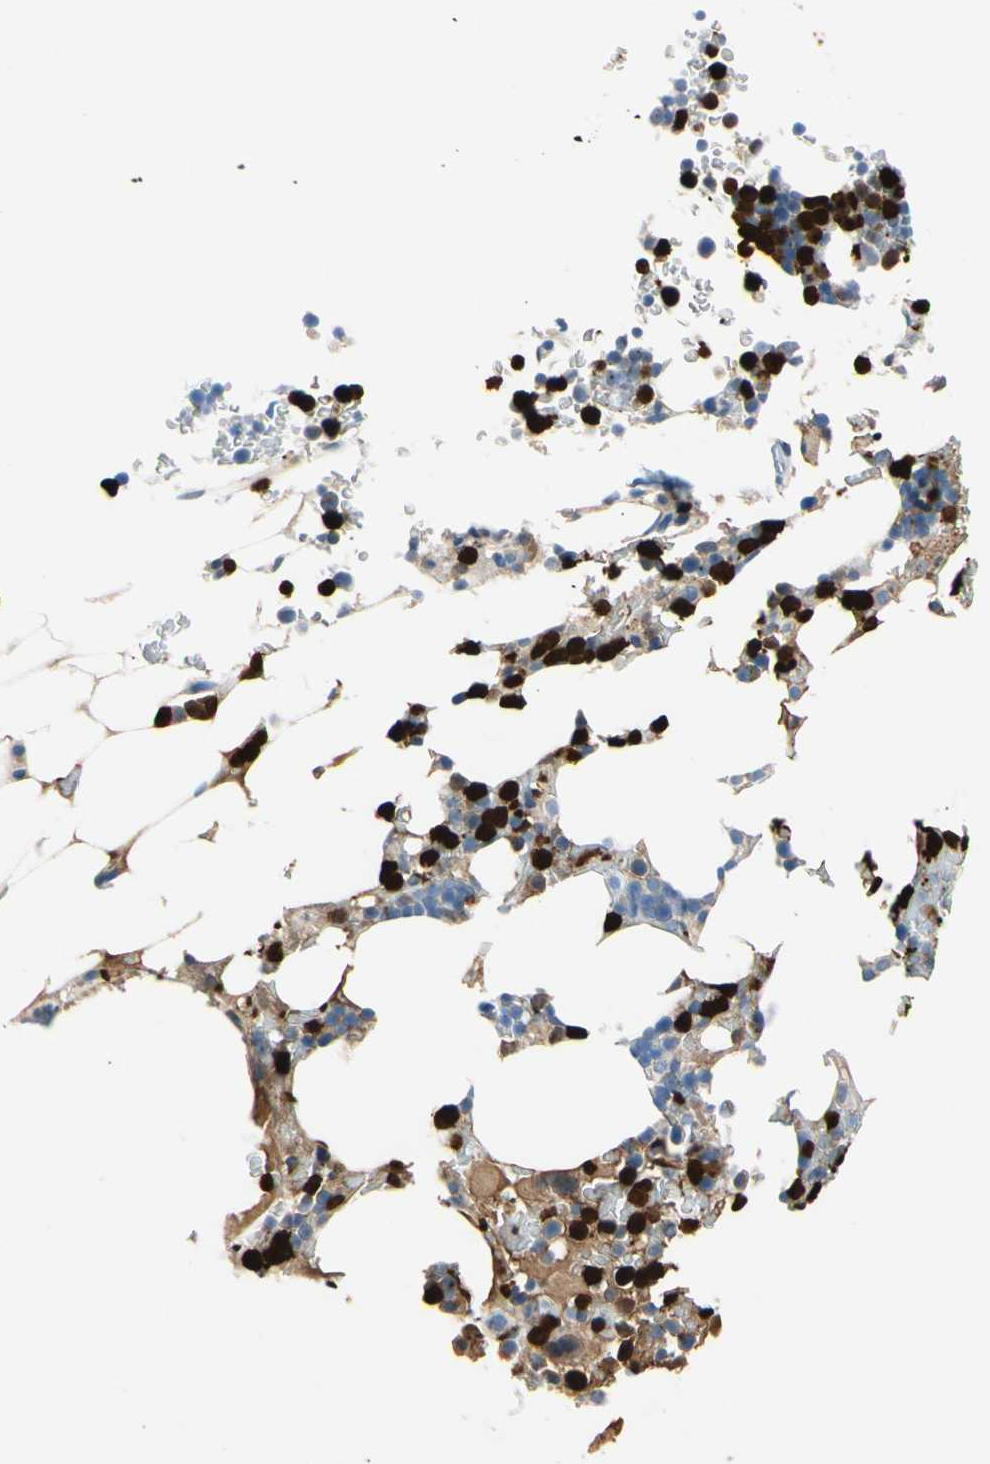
{"staining": {"intensity": "strong", "quantity": ">75%", "location": "cytoplasmic/membranous"}, "tissue": "bone marrow", "cell_type": "Hematopoietic cells", "image_type": "normal", "snomed": [{"axis": "morphology", "description": "Normal tissue, NOS"}, {"axis": "topography", "description": "Bone marrow"}], "caption": "Hematopoietic cells exhibit high levels of strong cytoplasmic/membranous positivity in about >75% of cells in unremarkable bone marrow.", "gene": "TRAF5", "patient": {"sex": "female", "age": 66}}